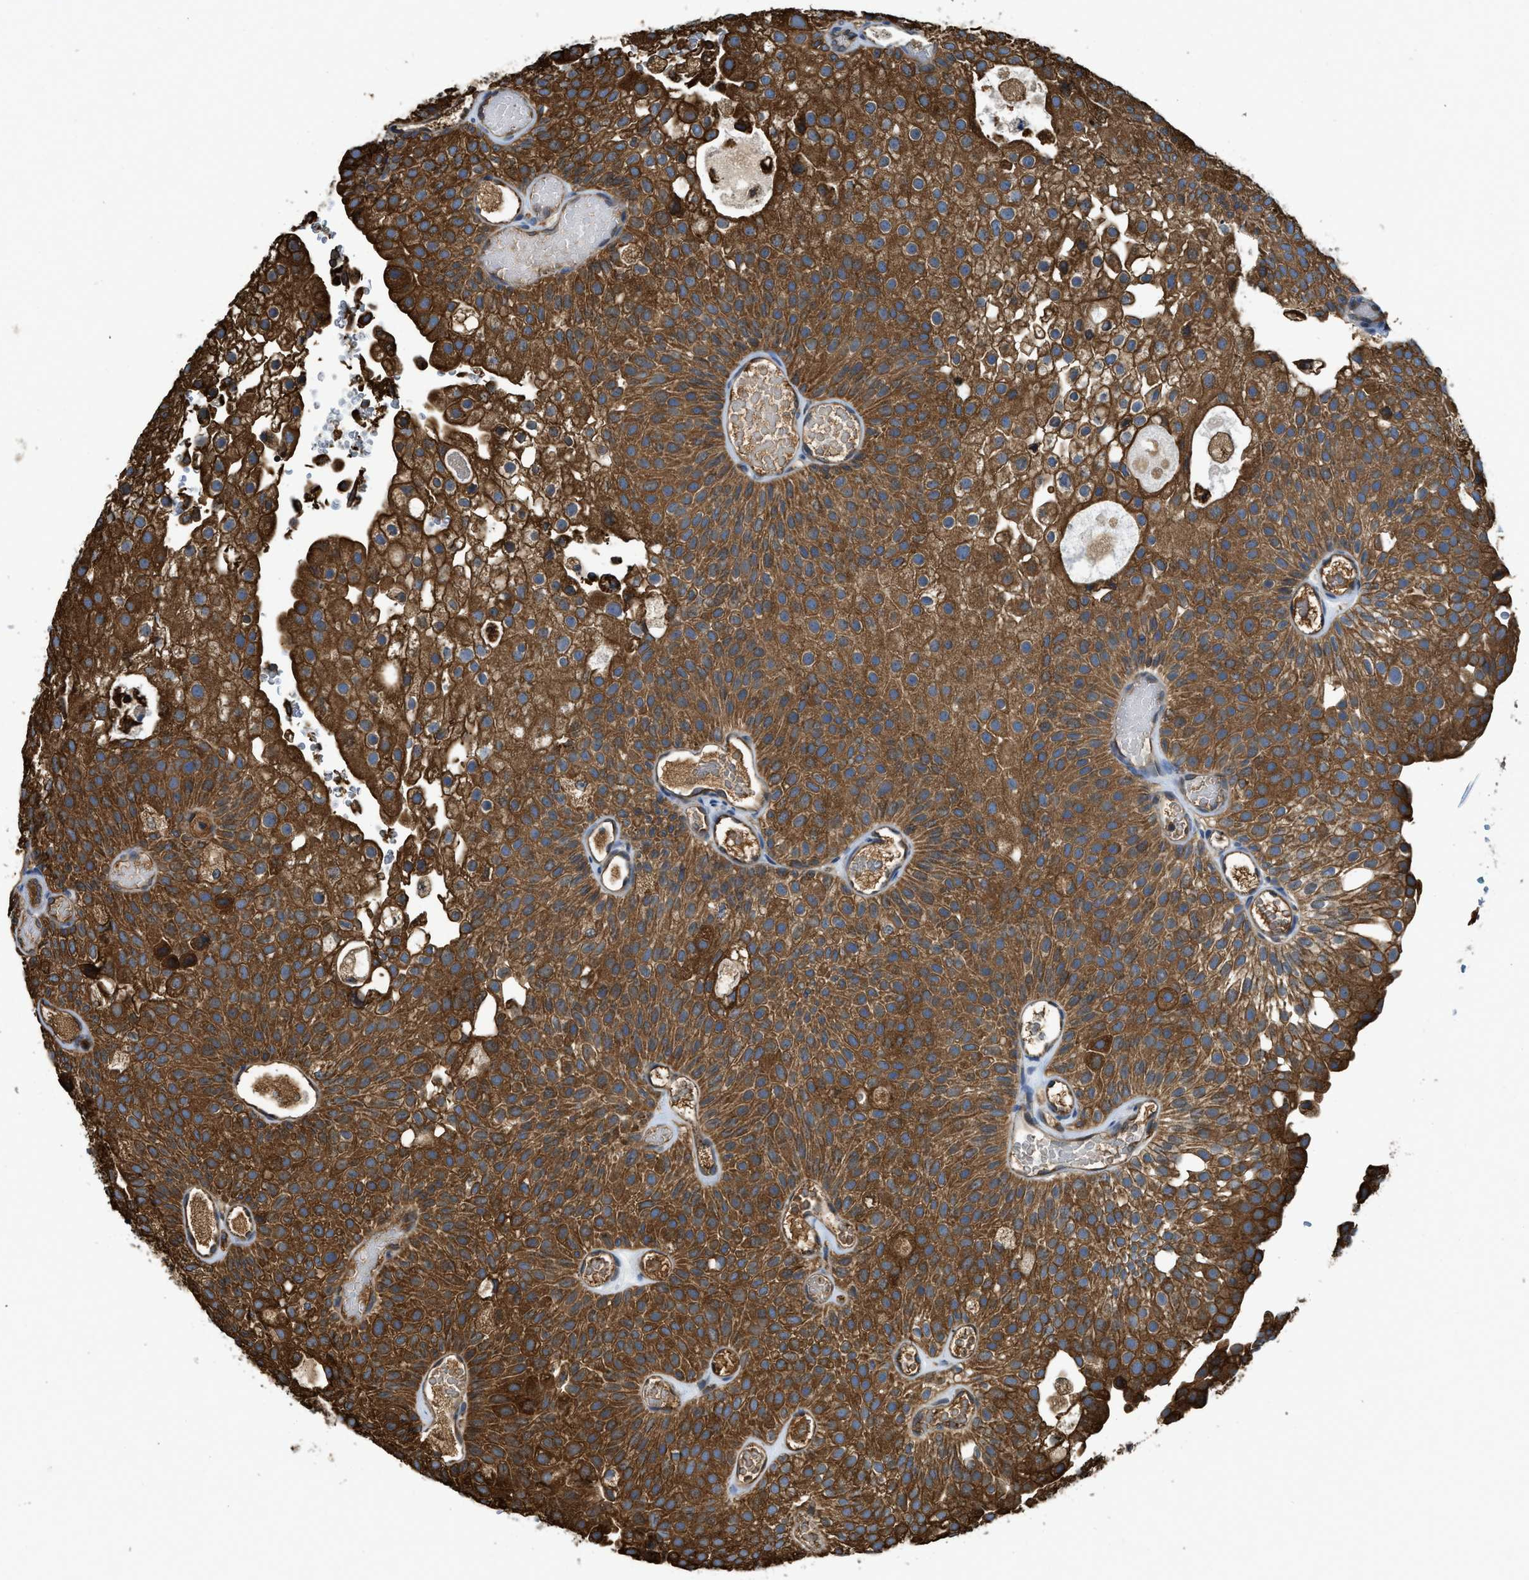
{"staining": {"intensity": "strong", "quantity": ">75%", "location": "cytoplasmic/membranous"}, "tissue": "urothelial cancer", "cell_type": "Tumor cells", "image_type": "cancer", "snomed": [{"axis": "morphology", "description": "Urothelial carcinoma, Low grade"}, {"axis": "topography", "description": "Urinary bladder"}], "caption": "Immunohistochemical staining of low-grade urothelial carcinoma demonstrates strong cytoplasmic/membranous protein expression in approximately >75% of tumor cells. The staining is performed using DAB brown chromogen to label protein expression. The nuclei are counter-stained blue using hematoxylin.", "gene": "BCAP31", "patient": {"sex": "male", "age": 78}}